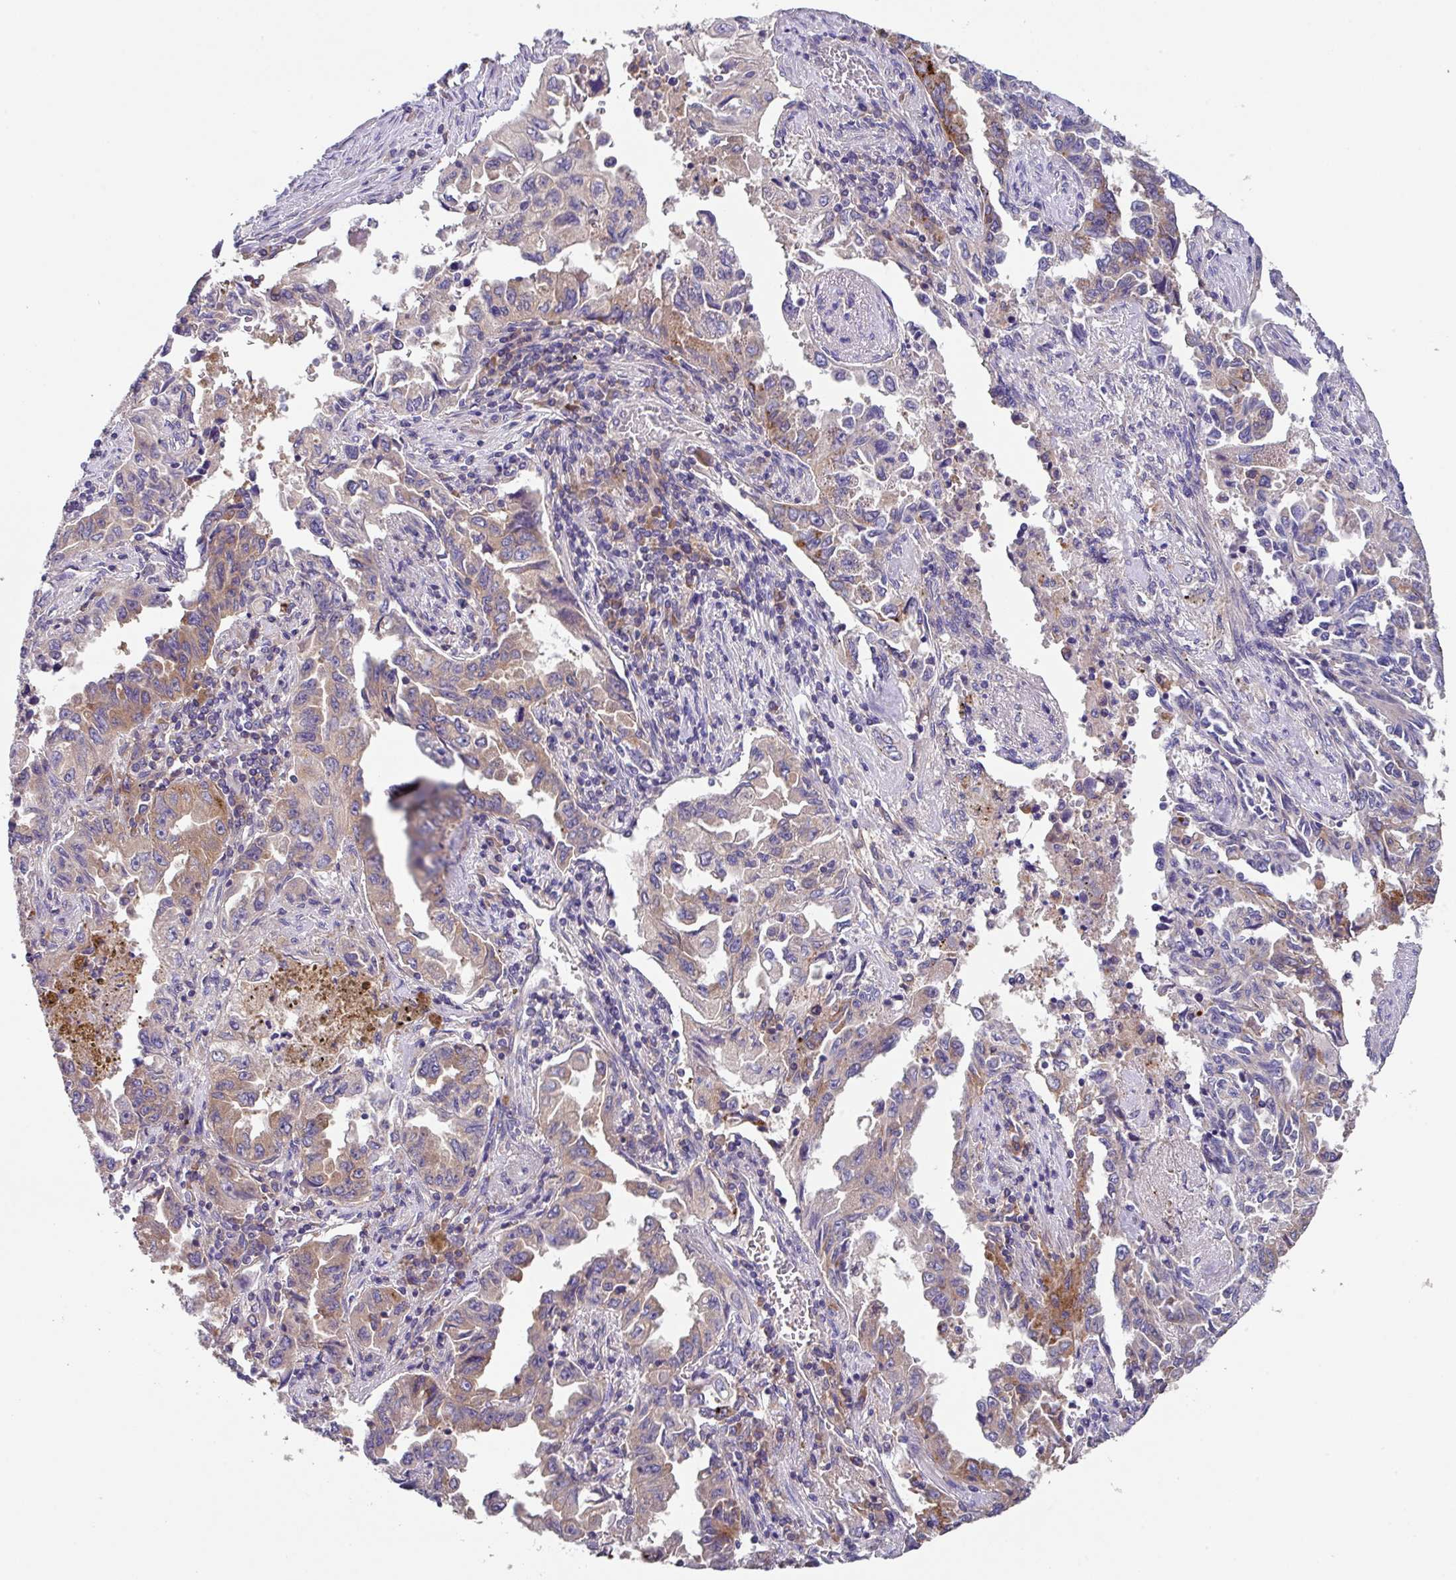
{"staining": {"intensity": "moderate", "quantity": "<25%", "location": "cytoplasmic/membranous"}, "tissue": "lung cancer", "cell_type": "Tumor cells", "image_type": "cancer", "snomed": [{"axis": "morphology", "description": "Adenocarcinoma, NOS"}, {"axis": "topography", "description": "Lung"}], "caption": "Immunohistochemistry of lung cancer (adenocarcinoma) shows low levels of moderate cytoplasmic/membranous expression in approximately <25% of tumor cells.", "gene": "EIF4B", "patient": {"sex": "female", "age": 51}}